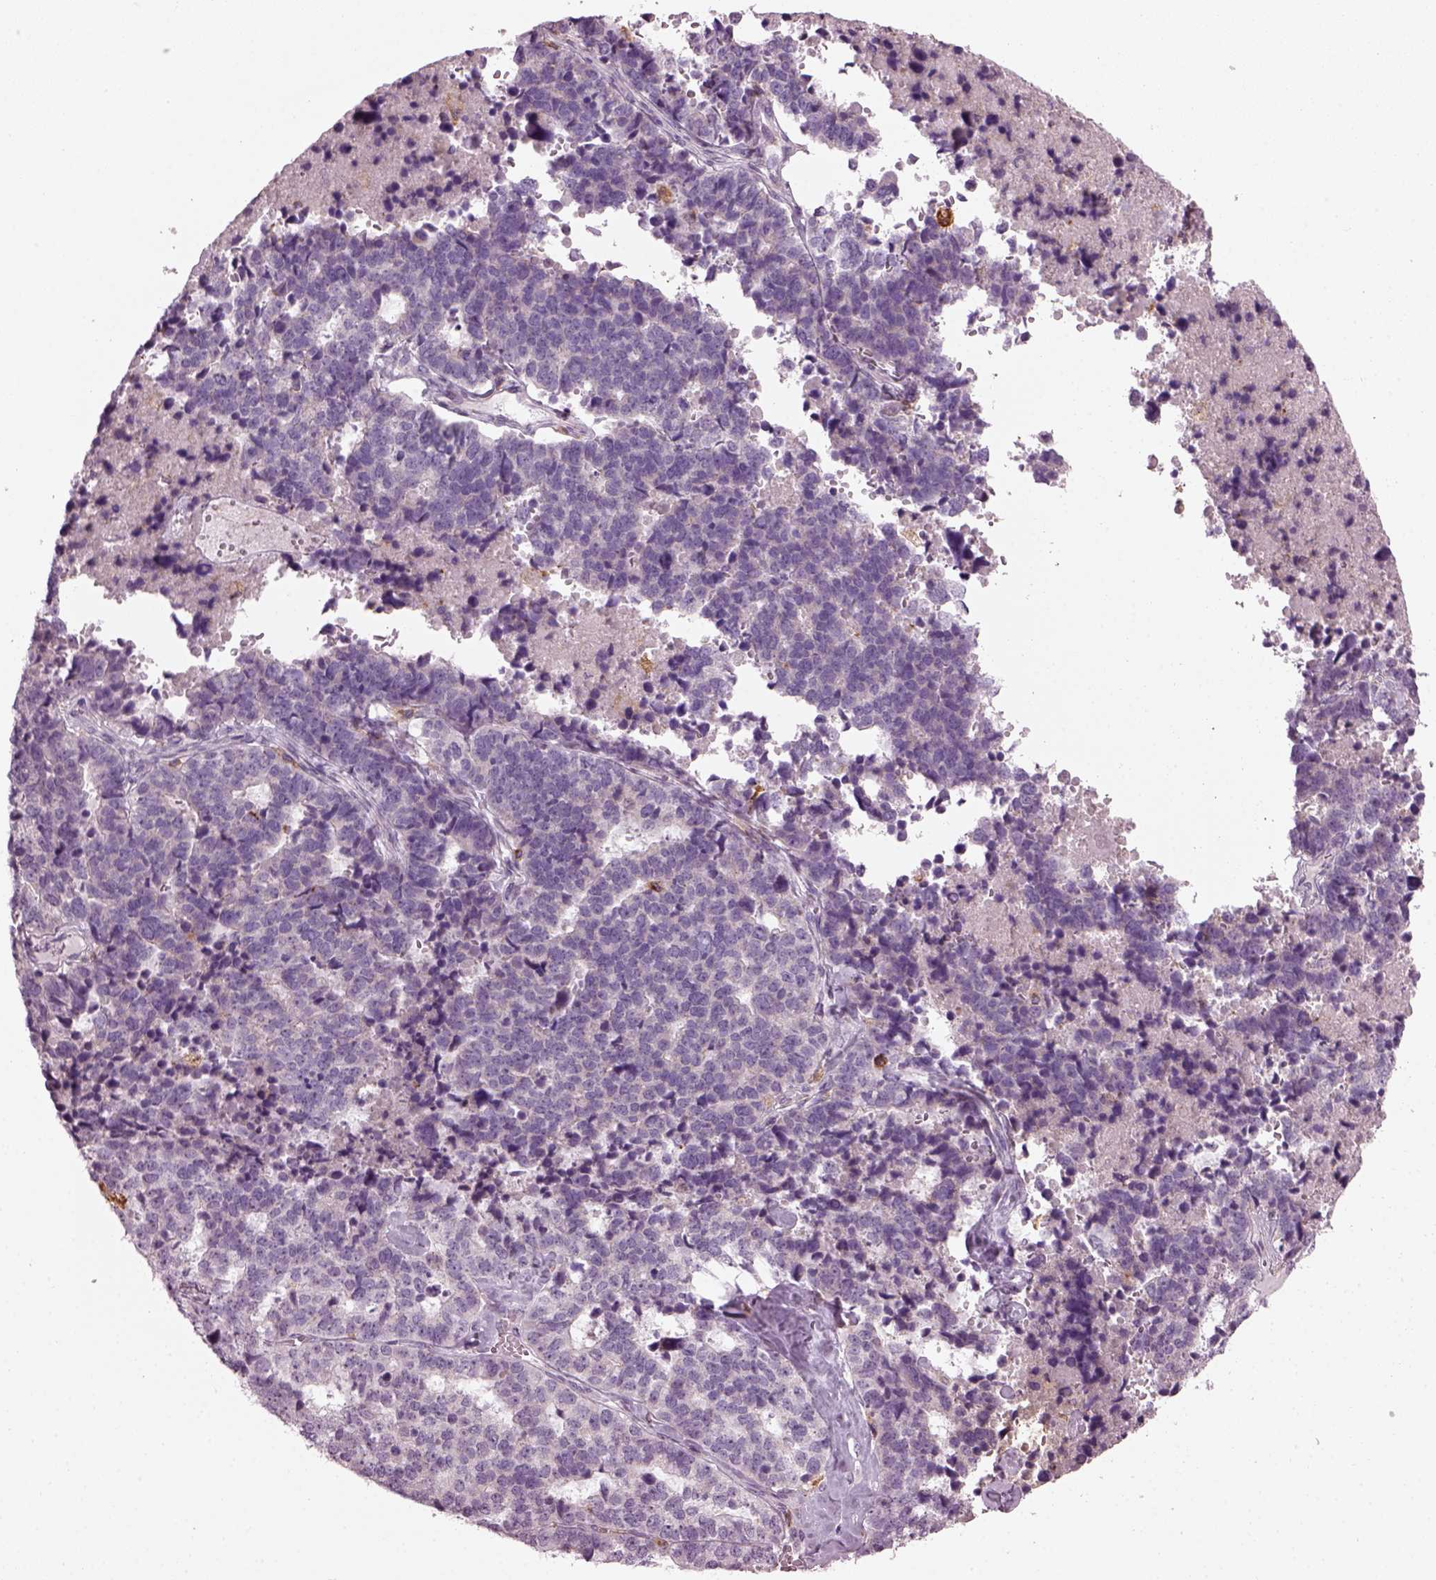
{"staining": {"intensity": "negative", "quantity": "none", "location": "none"}, "tissue": "stomach cancer", "cell_type": "Tumor cells", "image_type": "cancer", "snomed": [{"axis": "morphology", "description": "Adenocarcinoma, NOS"}, {"axis": "topography", "description": "Stomach"}], "caption": "A high-resolution image shows immunohistochemistry staining of stomach cancer, which demonstrates no significant positivity in tumor cells. Nuclei are stained in blue.", "gene": "TMEM231", "patient": {"sex": "male", "age": 69}}